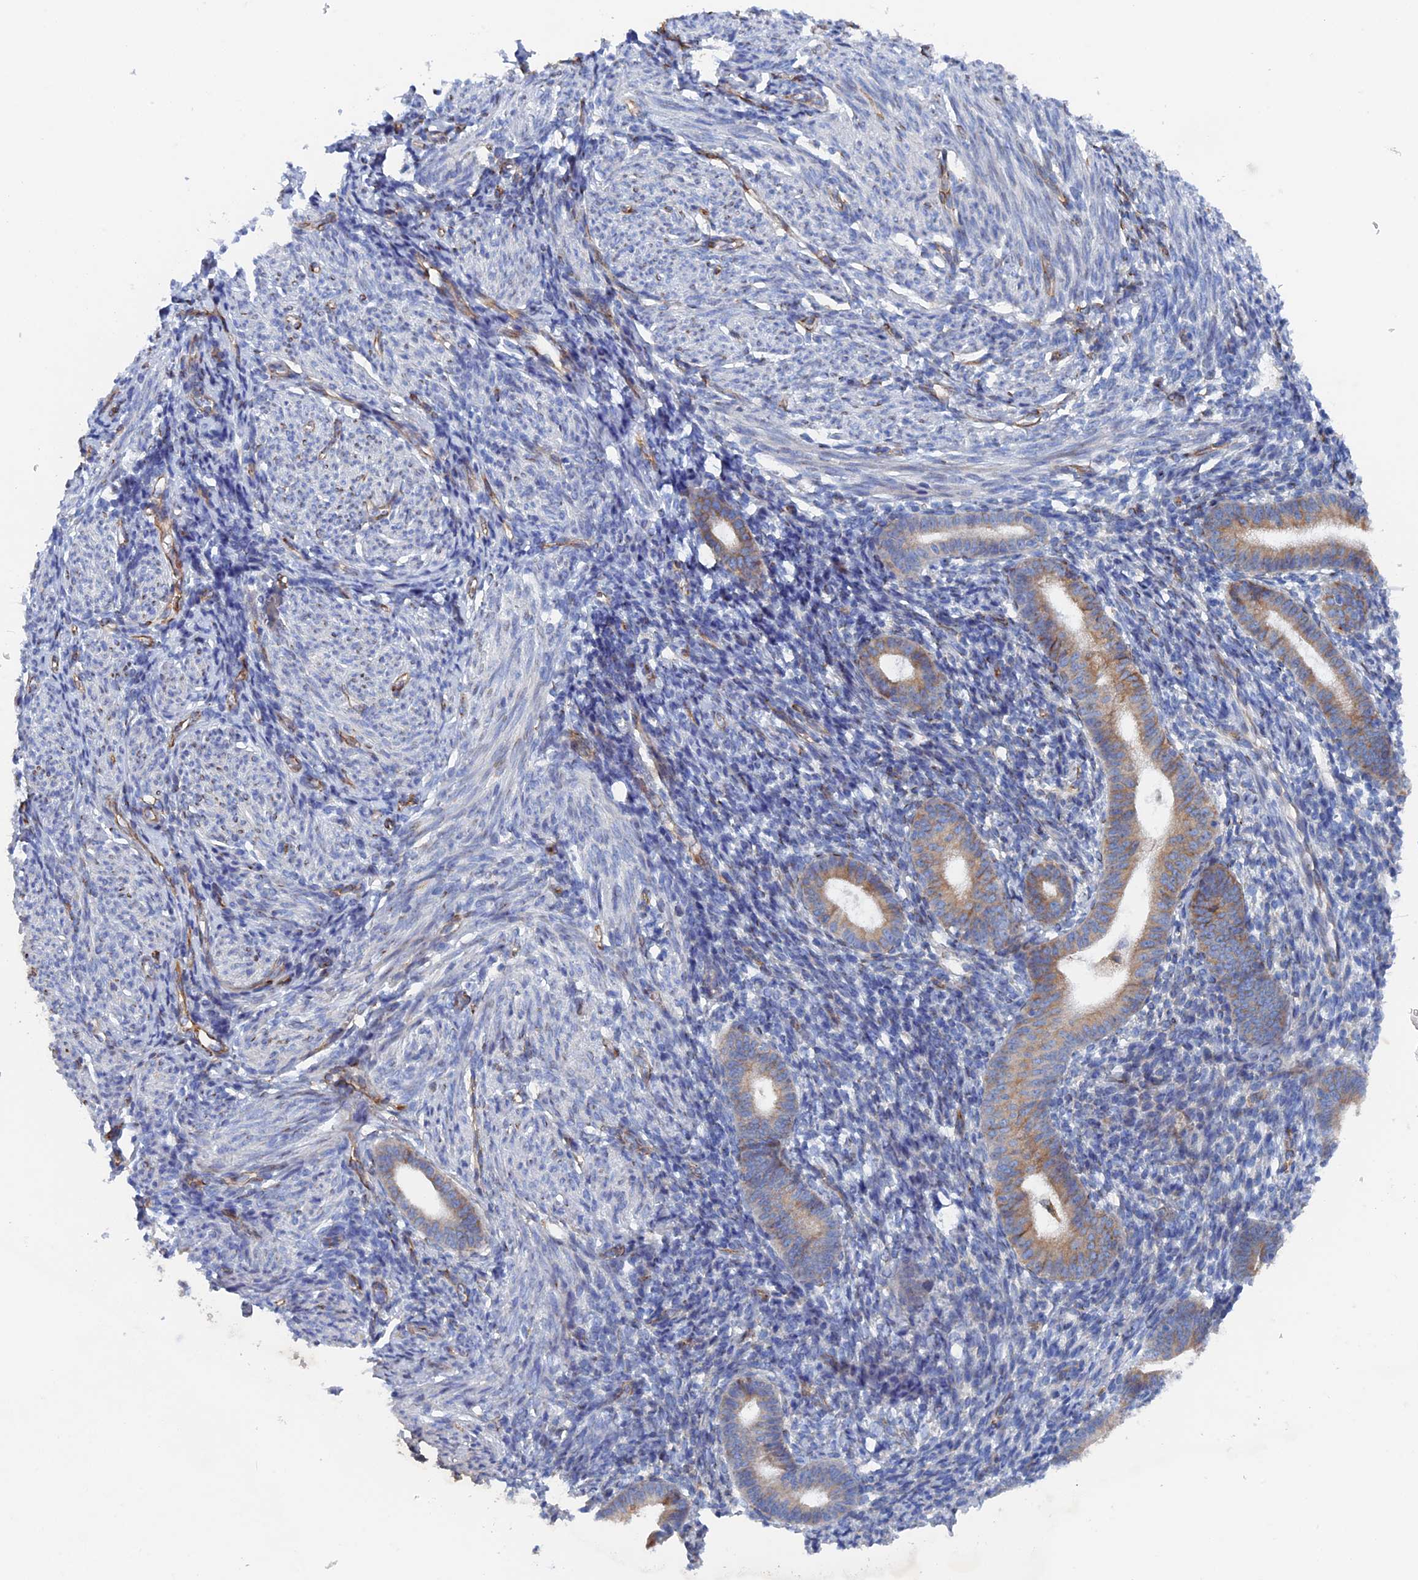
{"staining": {"intensity": "weak", "quantity": "25%-75%", "location": "cytoplasmic/membranous"}, "tissue": "endometrium", "cell_type": "Cells in endometrial stroma", "image_type": "normal", "snomed": [{"axis": "morphology", "description": "Normal tissue, NOS"}, {"axis": "morphology", "description": "Adenocarcinoma, NOS"}, {"axis": "topography", "description": "Endometrium"}], "caption": "This photomicrograph displays benign endometrium stained with immunohistochemistry to label a protein in brown. The cytoplasmic/membranous of cells in endometrial stroma show weak positivity for the protein. Nuclei are counter-stained blue.", "gene": "COG7", "patient": {"sex": "female", "age": 57}}